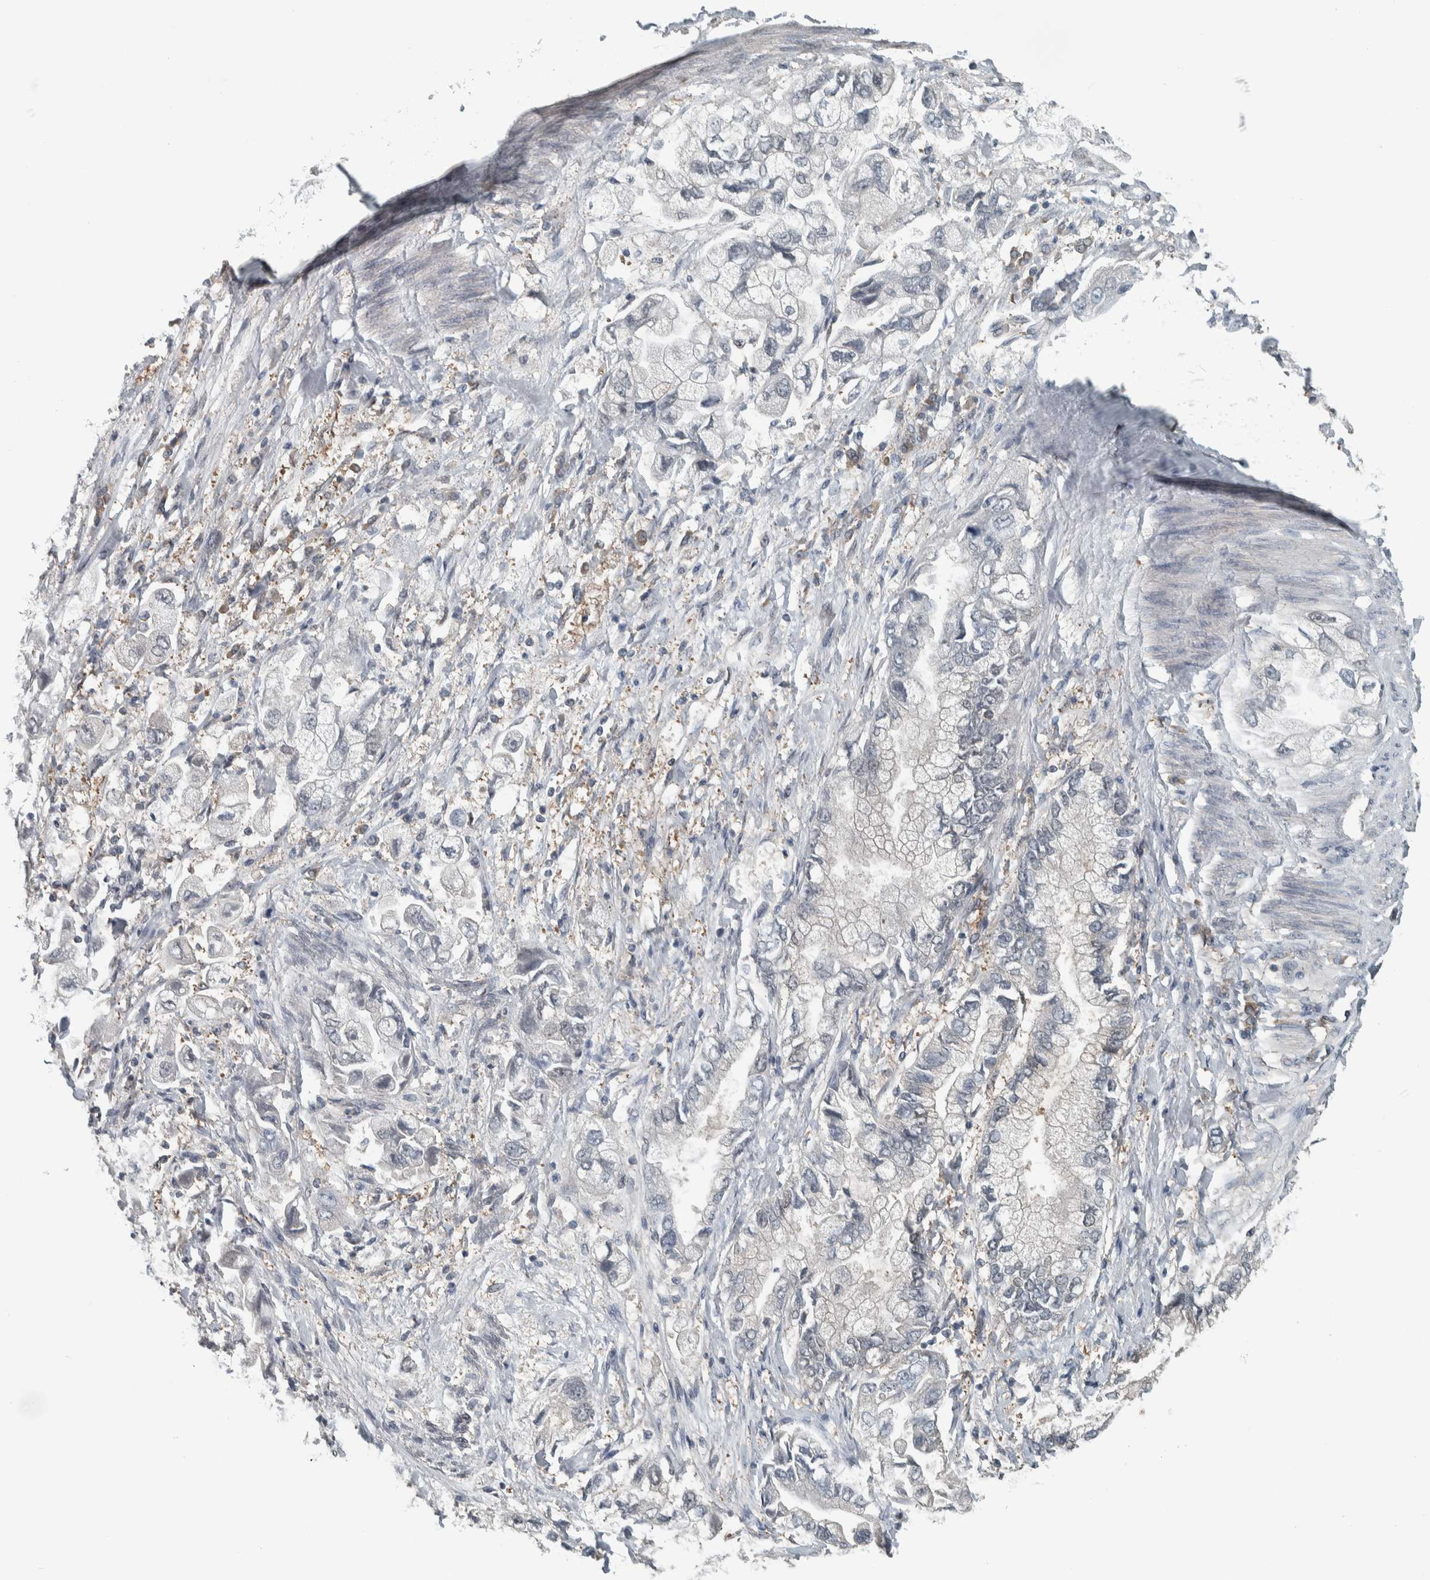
{"staining": {"intensity": "negative", "quantity": "none", "location": "none"}, "tissue": "stomach cancer", "cell_type": "Tumor cells", "image_type": "cancer", "snomed": [{"axis": "morphology", "description": "Normal tissue, NOS"}, {"axis": "morphology", "description": "Adenocarcinoma, NOS"}, {"axis": "topography", "description": "Stomach"}], "caption": "Stomach cancer (adenocarcinoma) stained for a protein using immunohistochemistry demonstrates no expression tumor cells.", "gene": "ALAD", "patient": {"sex": "male", "age": 62}}